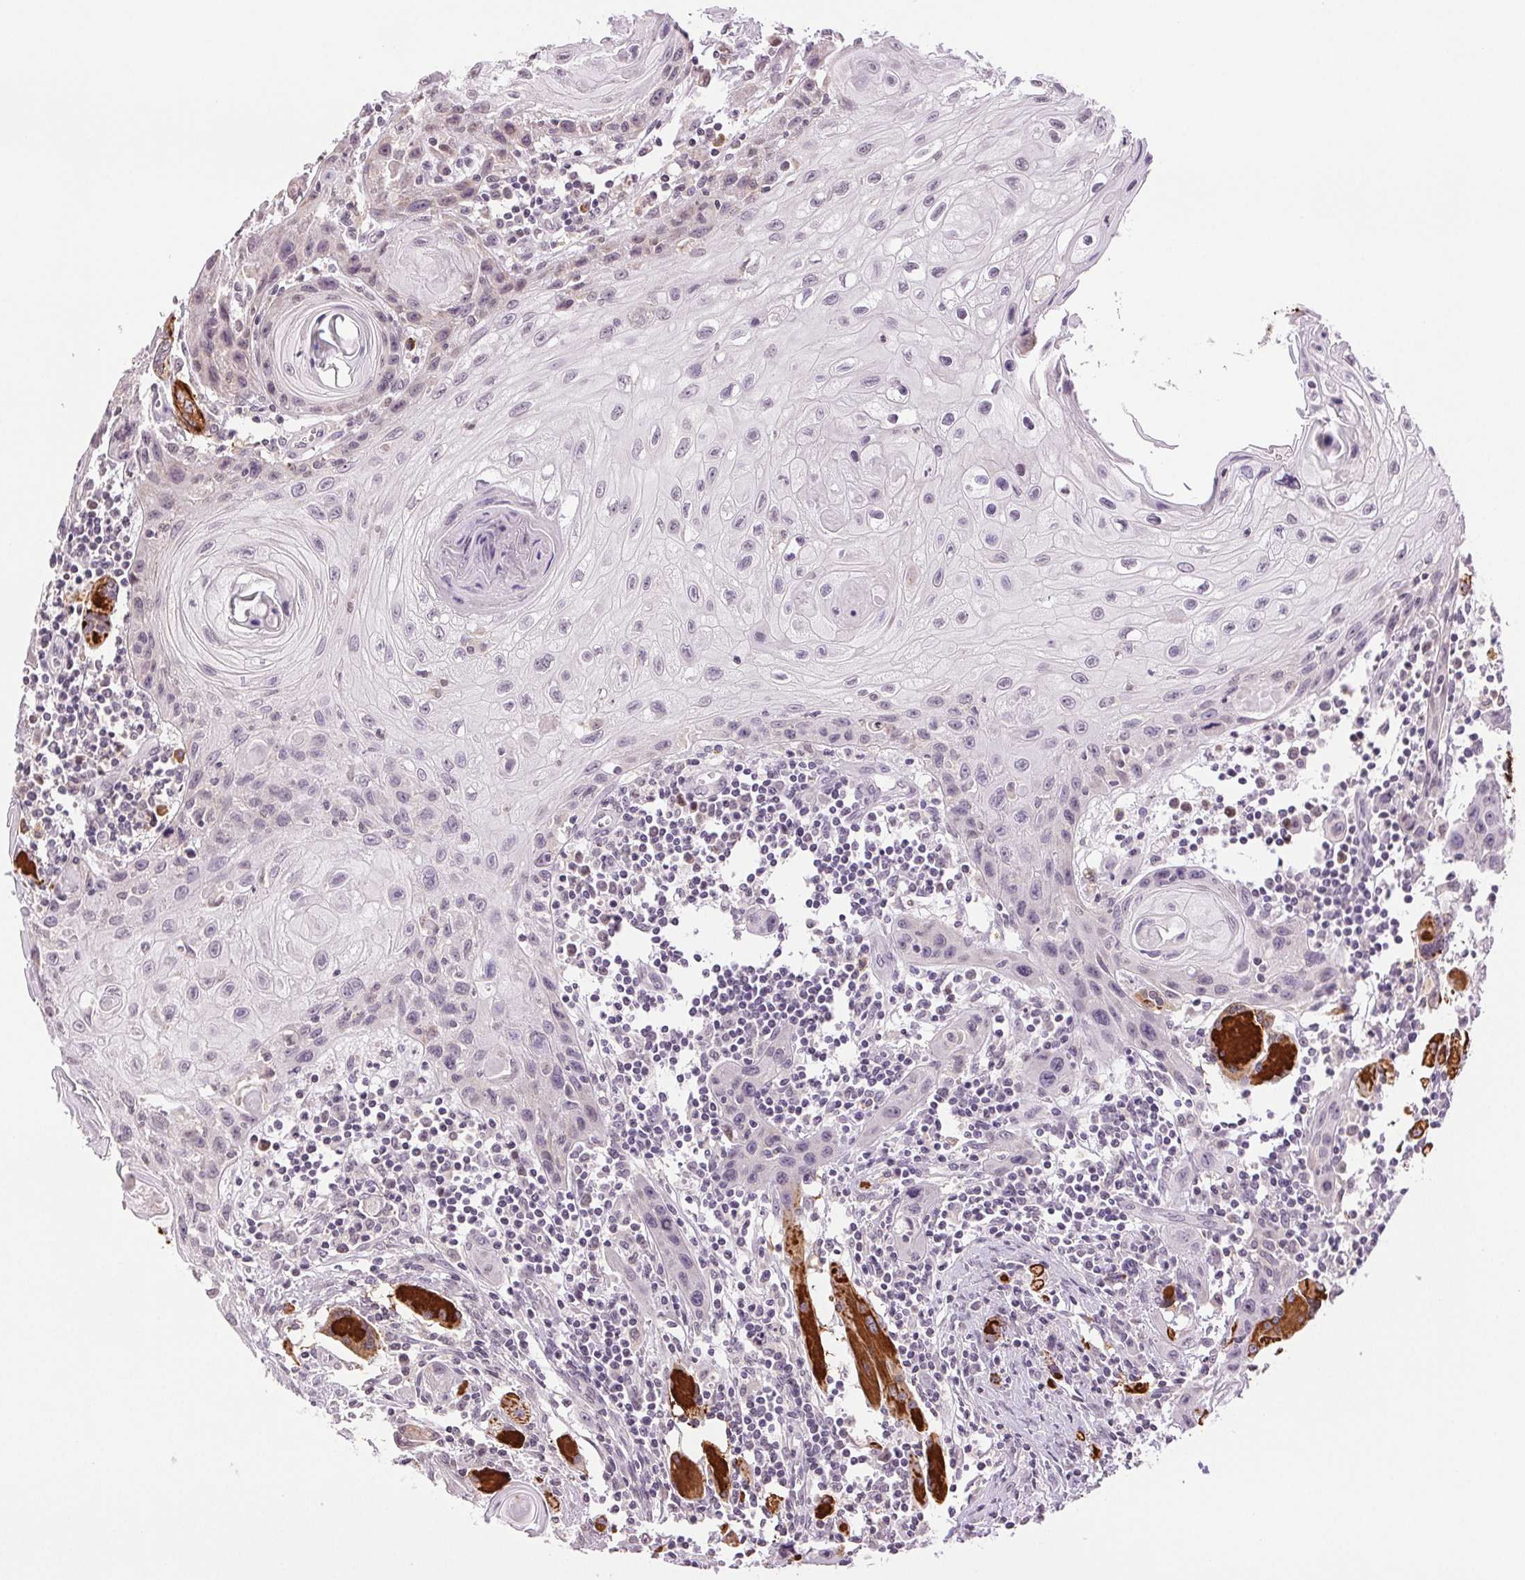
{"staining": {"intensity": "negative", "quantity": "none", "location": "none"}, "tissue": "head and neck cancer", "cell_type": "Tumor cells", "image_type": "cancer", "snomed": [{"axis": "morphology", "description": "Squamous cell carcinoma, NOS"}, {"axis": "topography", "description": "Oral tissue"}, {"axis": "topography", "description": "Head-Neck"}], "caption": "Head and neck squamous cell carcinoma was stained to show a protein in brown. There is no significant staining in tumor cells. The staining was performed using DAB (3,3'-diaminobenzidine) to visualize the protein expression in brown, while the nuclei were stained in blue with hematoxylin (Magnification: 20x).", "gene": "TNNT3", "patient": {"sex": "male", "age": 58}}